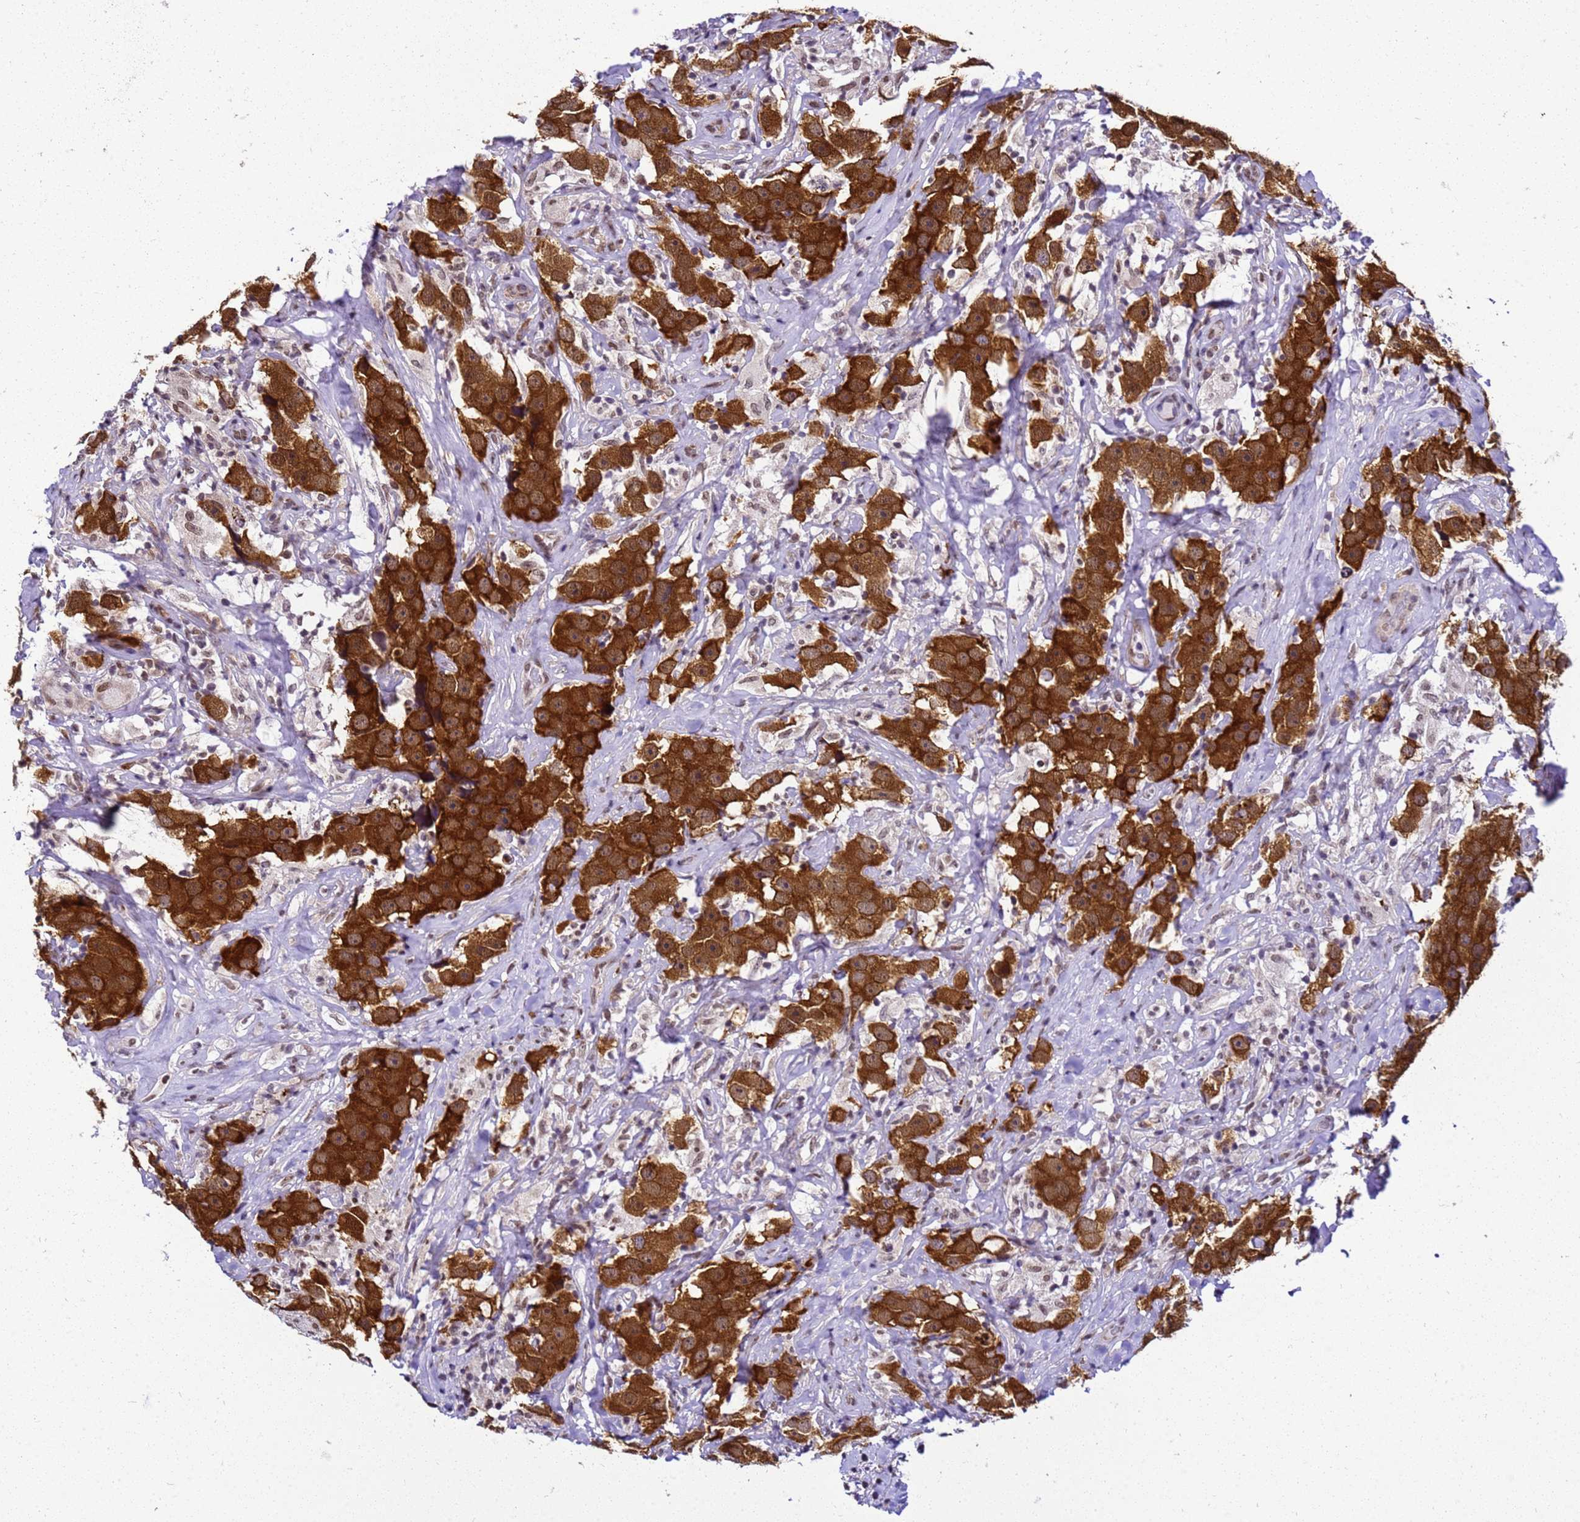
{"staining": {"intensity": "strong", "quantity": ">75%", "location": "cytoplasmic/membranous"}, "tissue": "testis cancer", "cell_type": "Tumor cells", "image_type": "cancer", "snomed": [{"axis": "morphology", "description": "Seminoma, NOS"}, {"axis": "topography", "description": "Testis"}], "caption": "Human testis cancer stained with a protein marker reveals strong staining in tumor cells.", "gene": "SMN1", "patient": {"sex": "male", "age": 49}}